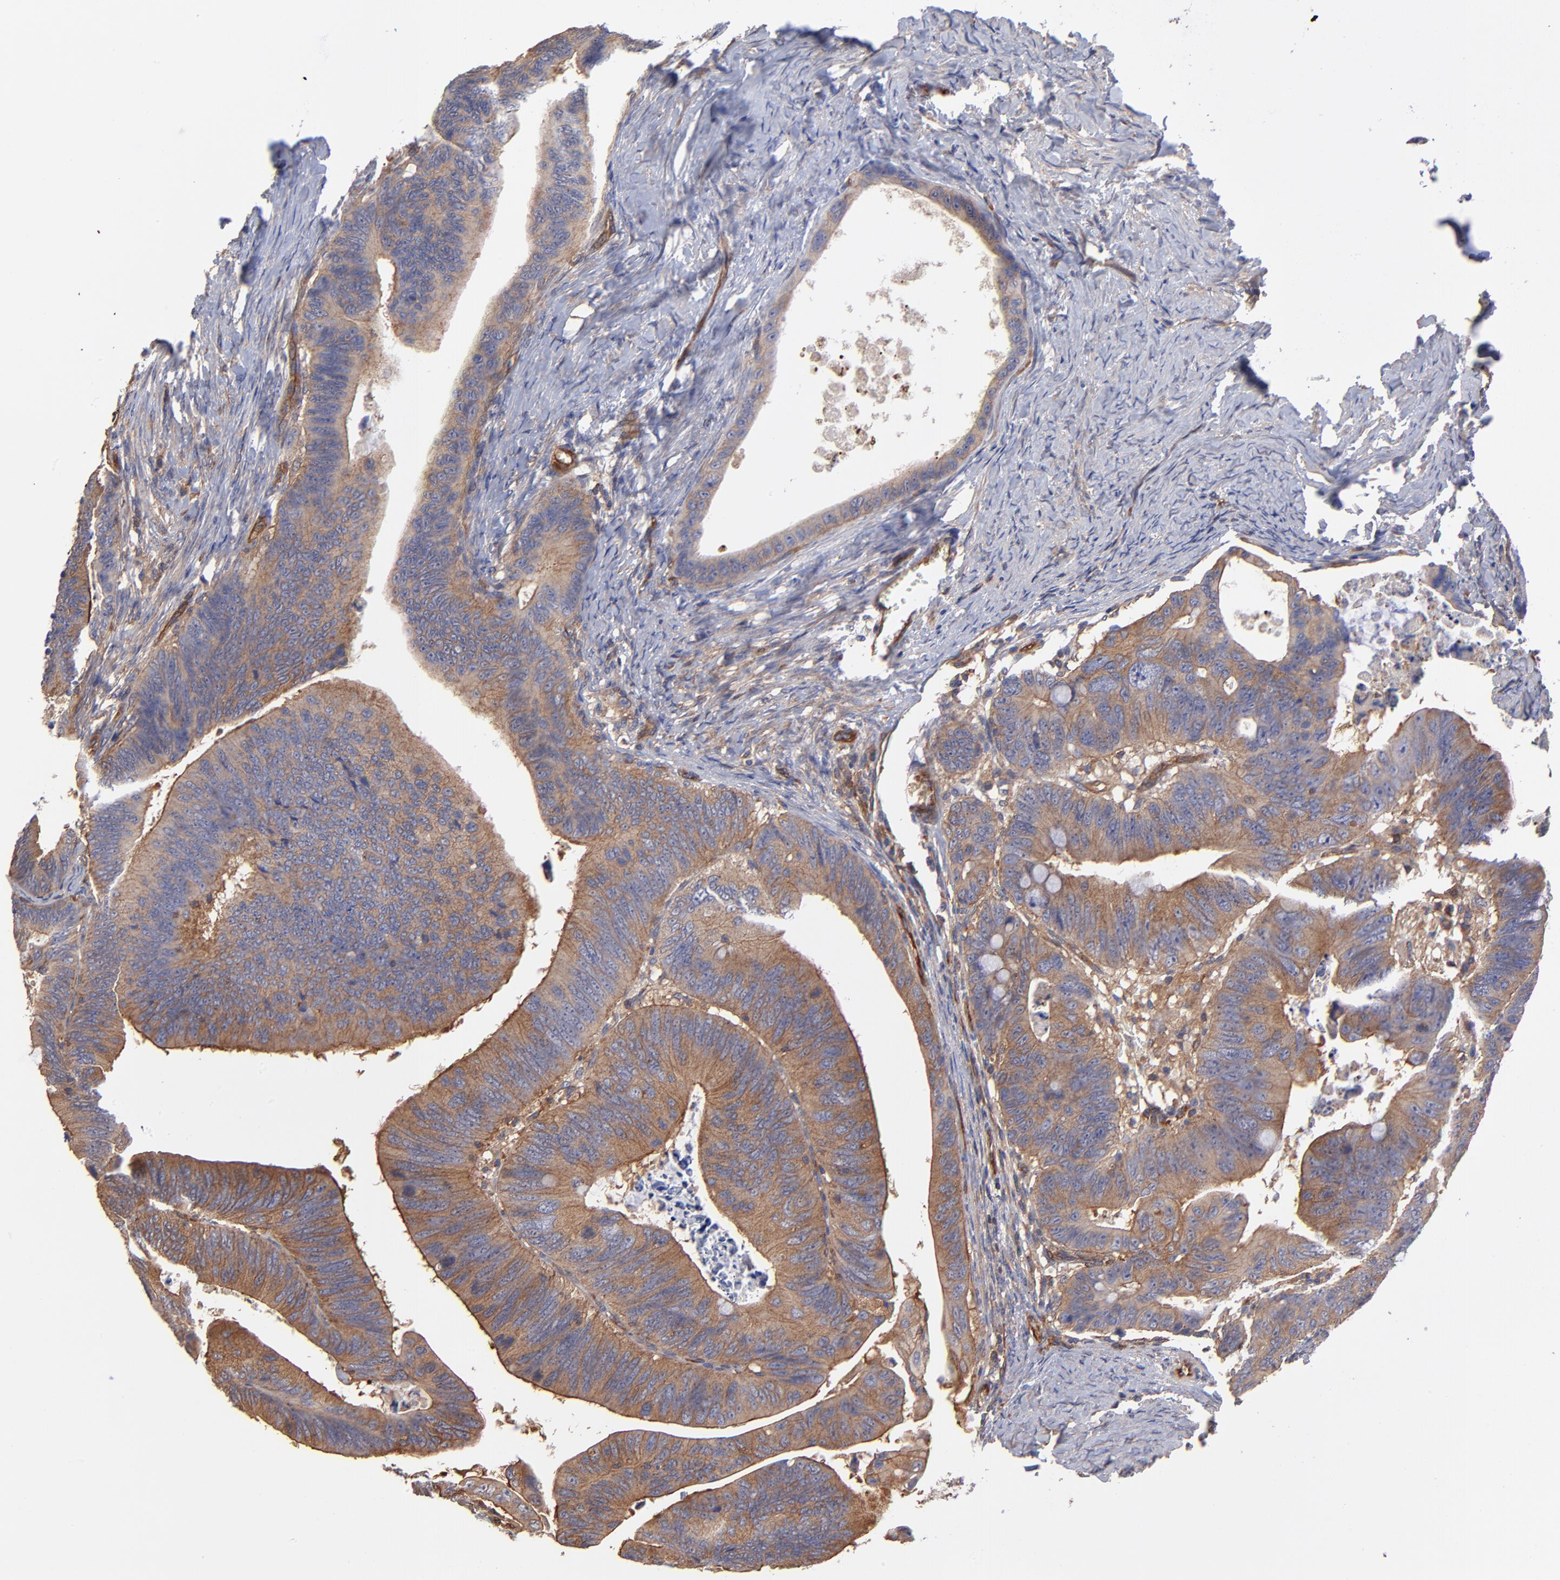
{"staining": {"intensity": "moderate", "quantity": ">75%", "location": "cytoplasmic/membranous"}, "tissue": "colorectal cancer", "cell_type": "Tumor cells", "image_type": "cancer", "snomed": [{"axis": "morphology", "description": "Adenocarcinoma, NOS"}, {"axis": "topography", "description": "Colon"}], "caption": "IHC of human colorectal adenocarcinoma shows medium levels of moderate cytoplasmic/membranous positivity in approximately >75% of tumor cells.", "gene": "ASB7", "patient": {"sex": "female", "age": 55}}